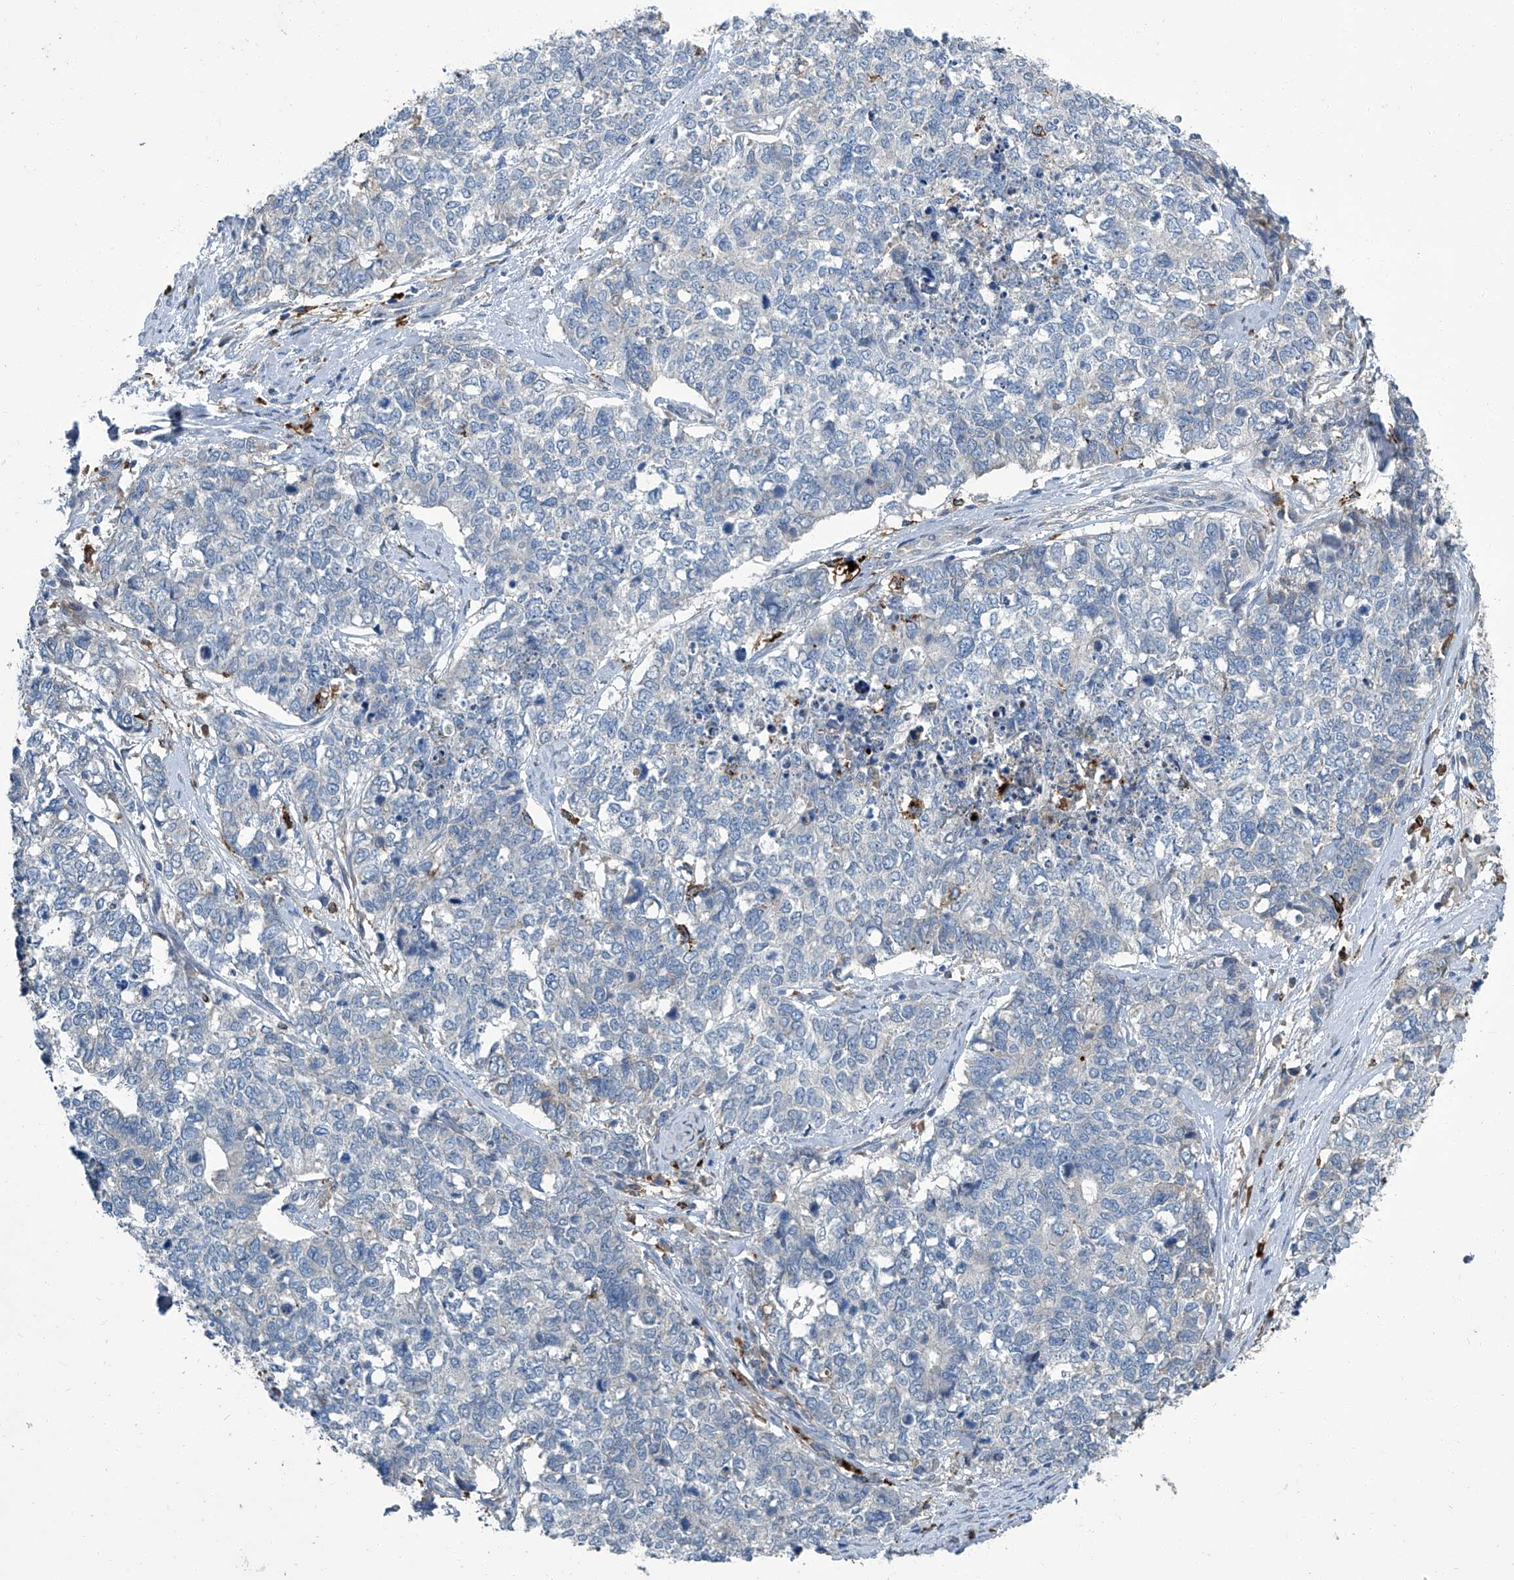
{"staining": {"intensity": "negative", "quantity": "none", "location": "none"}, "tissue": "cervical cancer", "cell_type": "Tumor cells", "image_type": "cancer", "snomed": [{"axis": "morphology", "description": "Squamous cell carcinoma, NOS"}, {"axis": "topography", "description": "Cervix"}], "caption": "IHC of human cervical cancer (squamous cell carcinoma) demonstrates no positivity in tumor cells.", "gene": "FAM167A", "patient": {"sex": "female", "age": 63}}